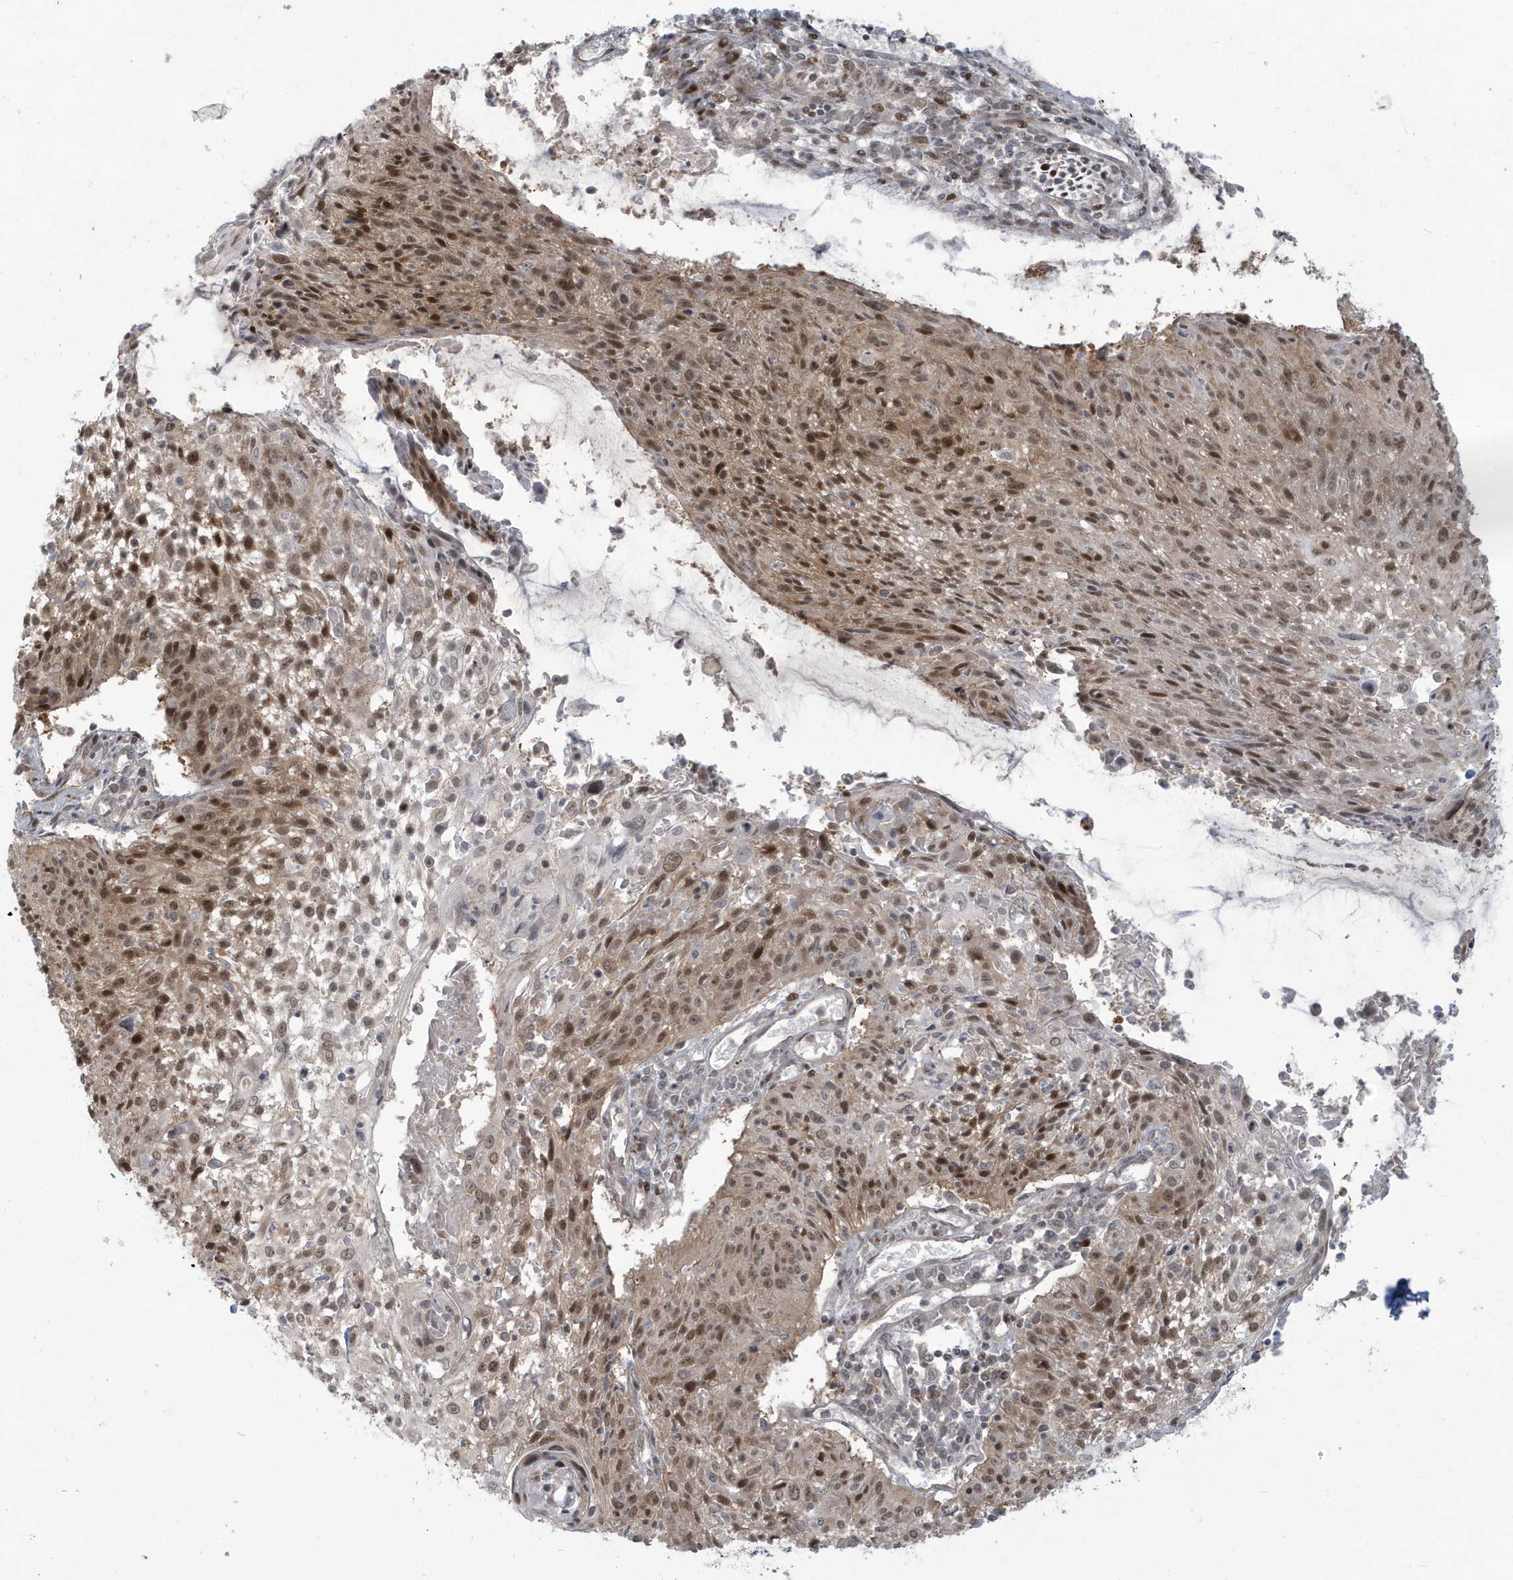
{"staining": {"intensity": "moderate", "quantity": ">75%", "location": "nuclear"}, "tissue": "cervical cancer", "cell_type": "Tumor cells", "image_type": "cancer", "snomed": [{"axis": "morphology", "description": "Squamous cell carcinoma, NOS"}, {"axis": "topography", "description": "Cervix"}], "caption": "Cervical cancer (squamous cell carcinoma) stained for a protein (brown) exhibits moderate nuclear positive expression in about >75% of tumor cells.", "gene": "C1orf52", "patient": {"sex": "female", "age": 51}}